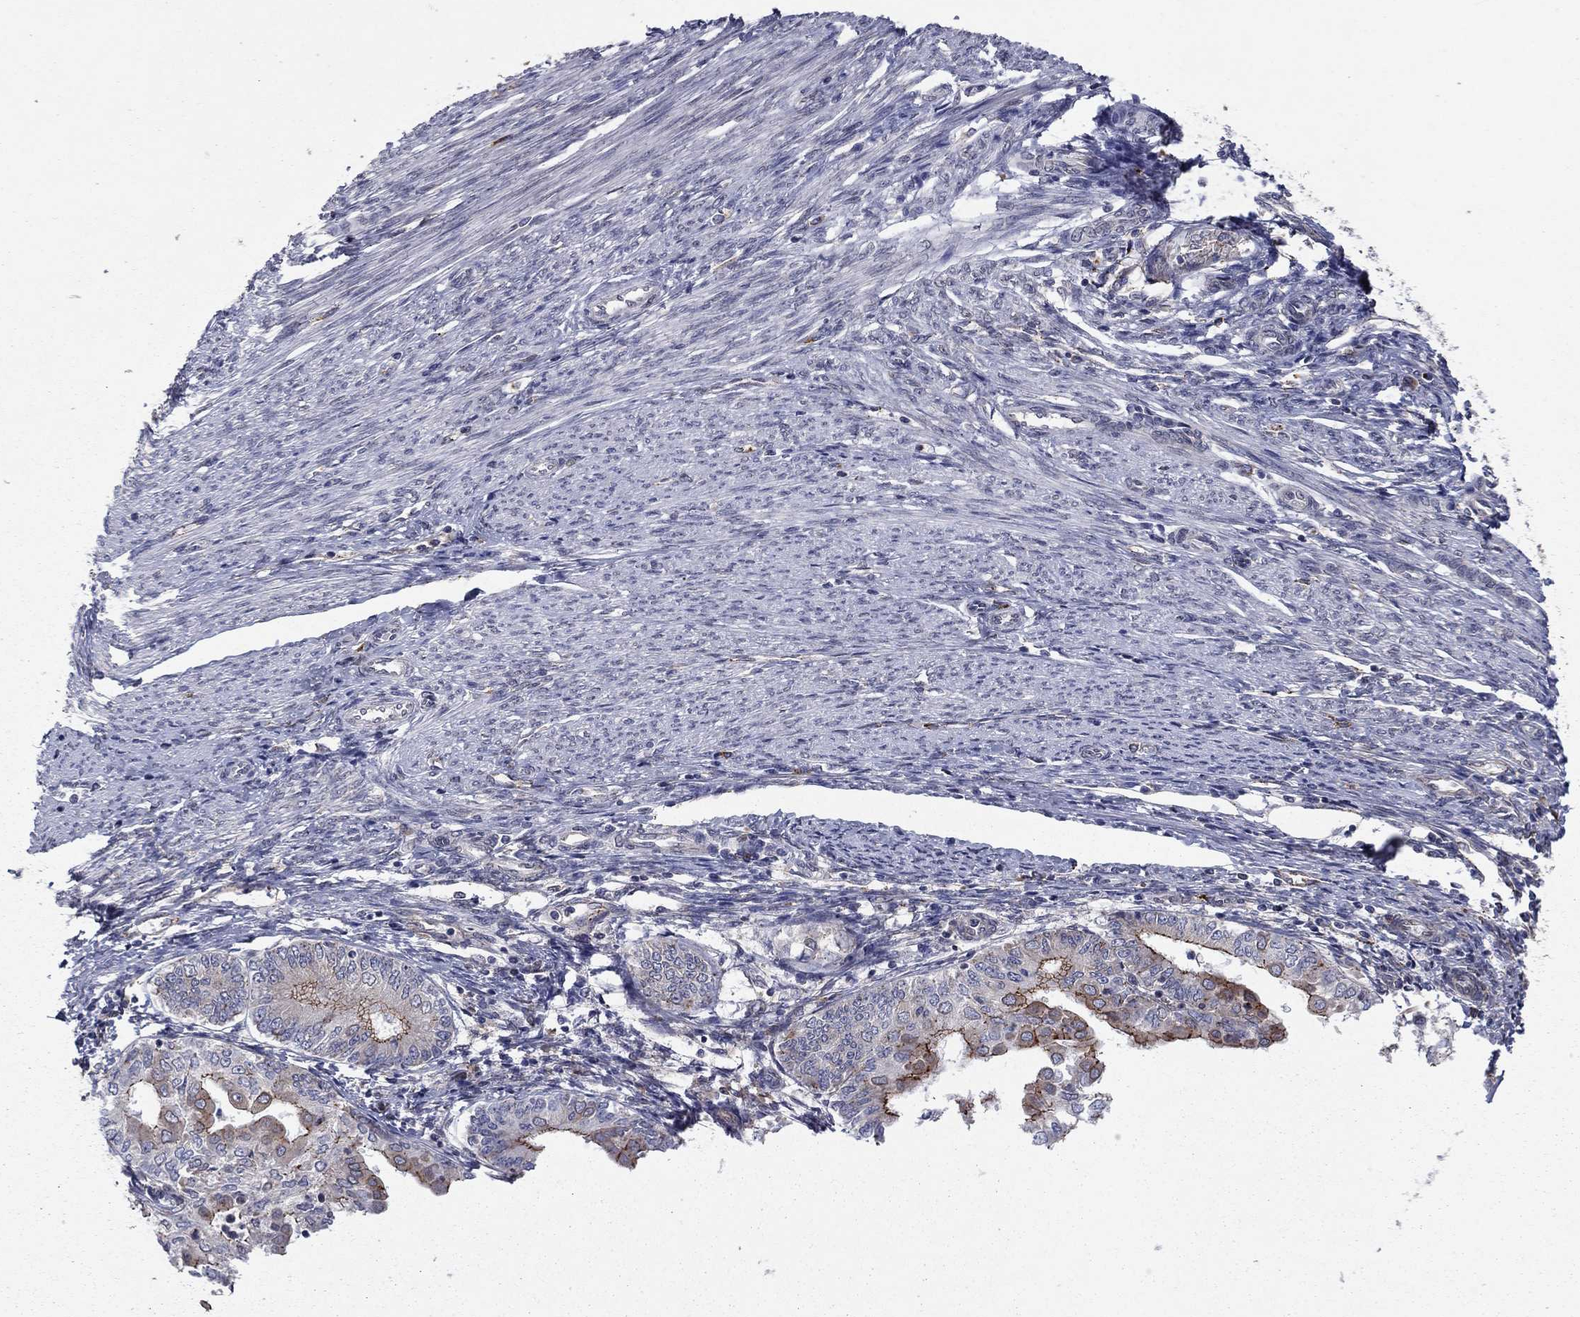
{"staining": {"intensity": "strong", "quantity": "<25%", "location": "cytoplasmic/membranous"}, "tissue": "endometrial cancer", "cell_type": "Tumor cells", "image_type": "cancer", "snomed": [{"axis": "morphology", "description": "Adenocarcinoma, NOS"}, {"axis": "topography", "description": "Endometrium"}], "caption": "Adenocarcinoma (endometrial) tissue shows strong cytoplasmic/membranous expression in about <25% of tumor cells", "gene": "YIF1A", "patient": {"sex": "female", "age": 68}}